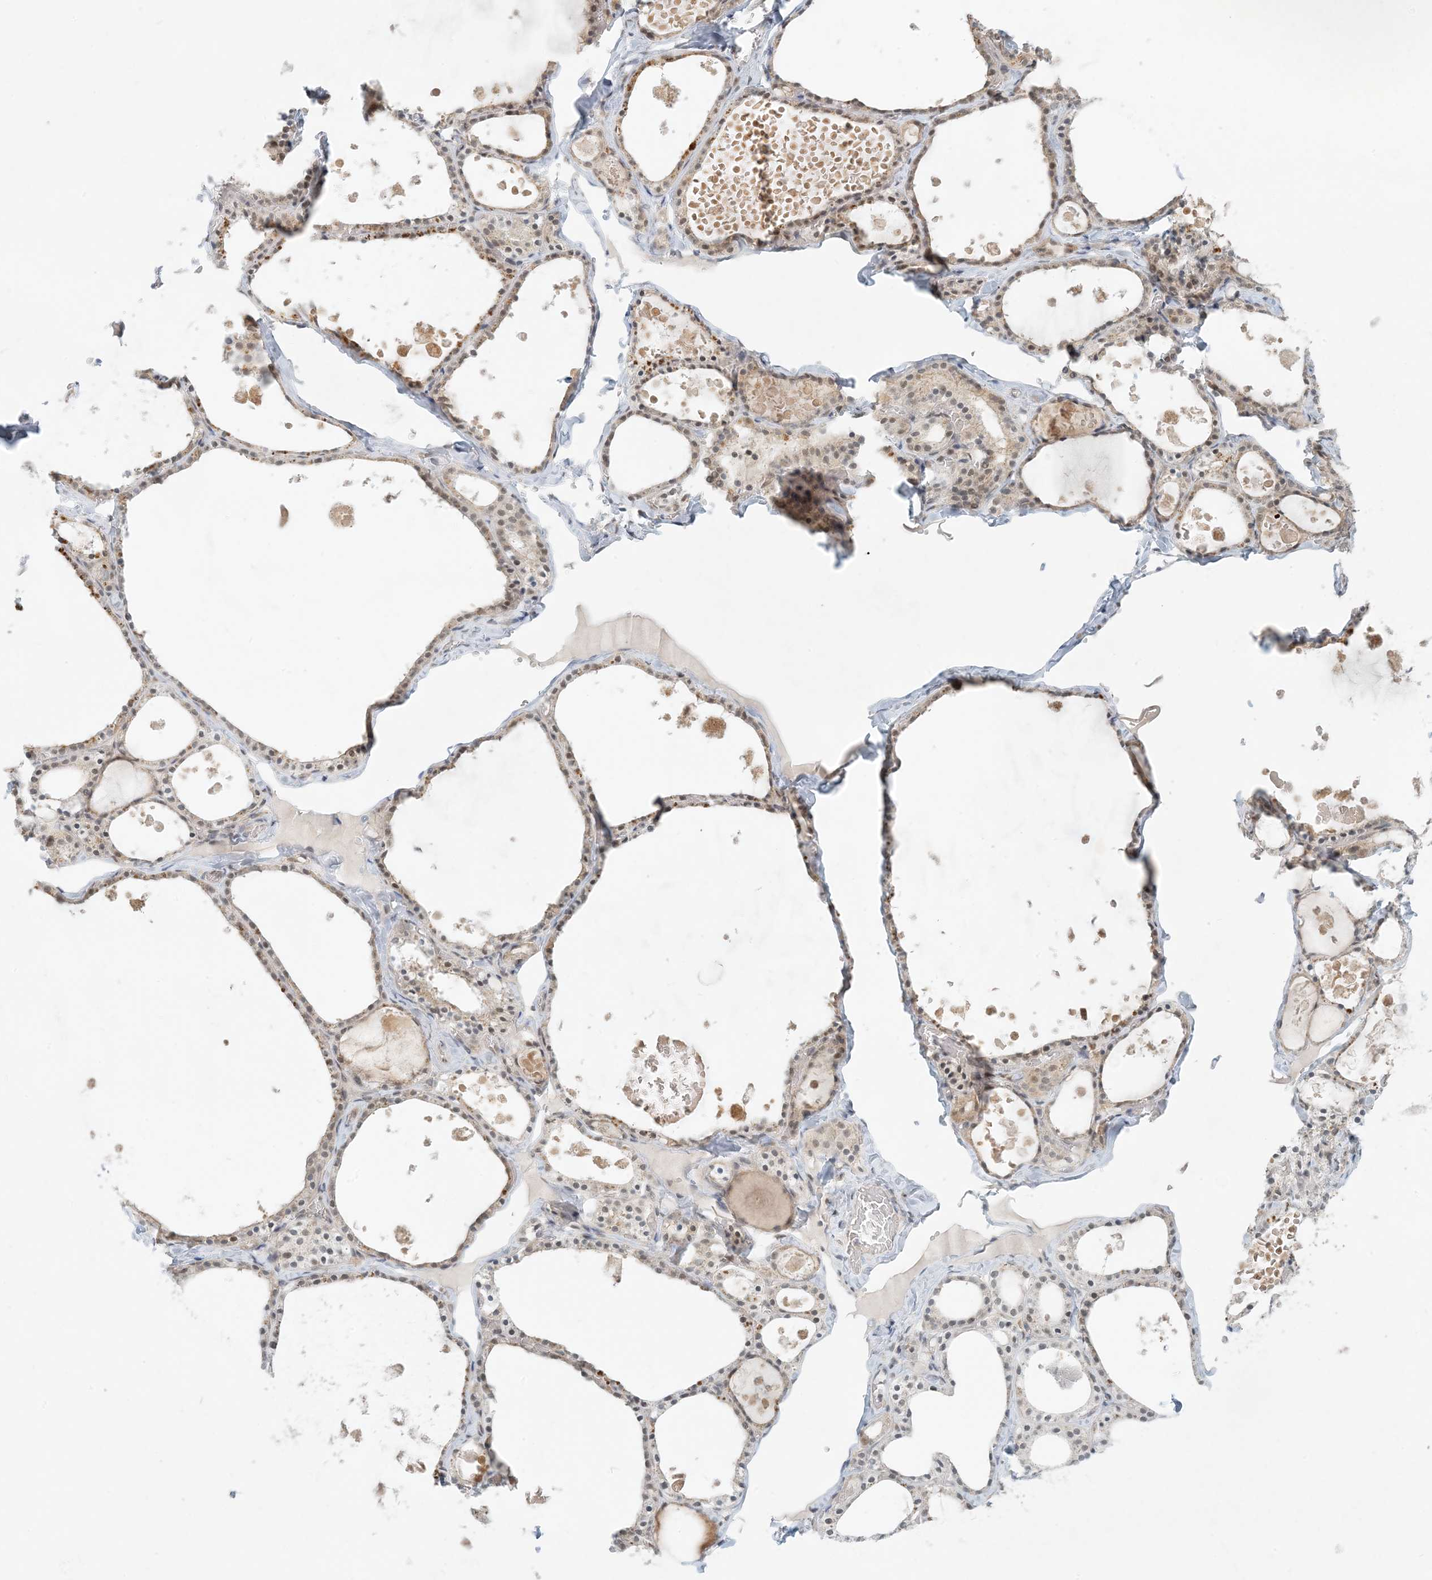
{"staining": {"intensity": "moderate", "quantity": "<25%", "location": "cytoplasmic/membranous"}, "tissue": "thyroid gland", "cell_type": "Glandular cells", "image_type": "normal", "snomed": [{"axis": "morphology", "description": "Normal tissue, NOS"}, {"axis": "topography", "description": "Thyroid gland"}], "caption": "High-power microscopy captured an immunohistochemistry photomicrograph of unremarkable thyroid gland, revealing moderate cytoplasmic/membranous staining in approximately <25% of glandular cells. The staining is performed using DAB (3,3'-diaminobenzidine) brown chromogen to label protein expression. The nuclei are counter-stained blue using hematoxylin.", "gene": "OBI1", "patient": {"sex": "male", "age": 56}}